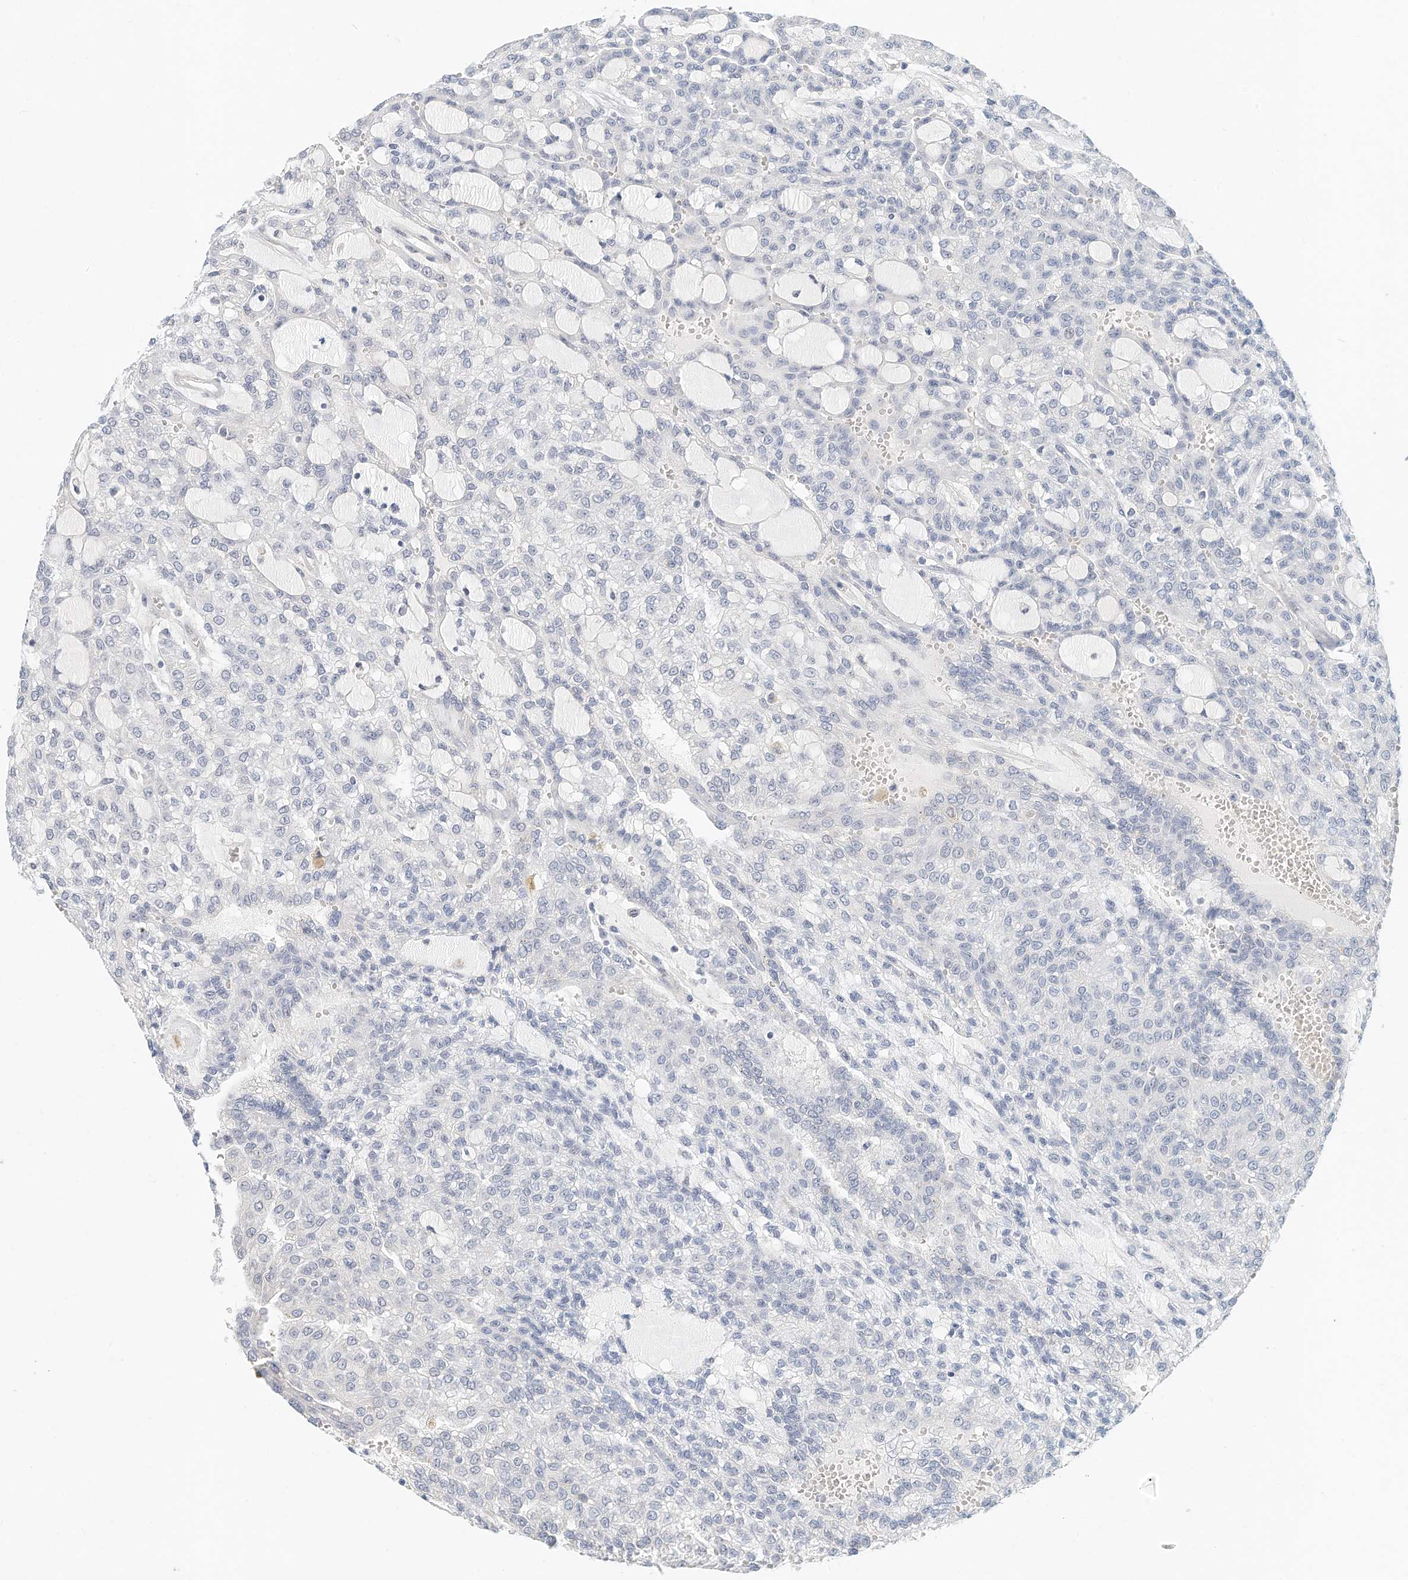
{"staining": {"intensity": "negative", "quantity": "none", "location": "none"}, "tissue": "renal cancer", "cell_type": "Tumor cells", "image_type": "cancer", "snomed": [{"axis": "morphology", "description": "Adenocarcinoma, NOS"}, {"axis": "topography", "description": "Kidney"}], "caption": "Renal cancer (adenocarcinoma) was stained to show a protein in brown. There is no significant positivity in tumor cells. The staining is performed using DAB brown chromogen with nuclei counter-stained in using hematoxylin.", "gene": "MICAL1", "patient": {"sex": "male", "age": 63}}